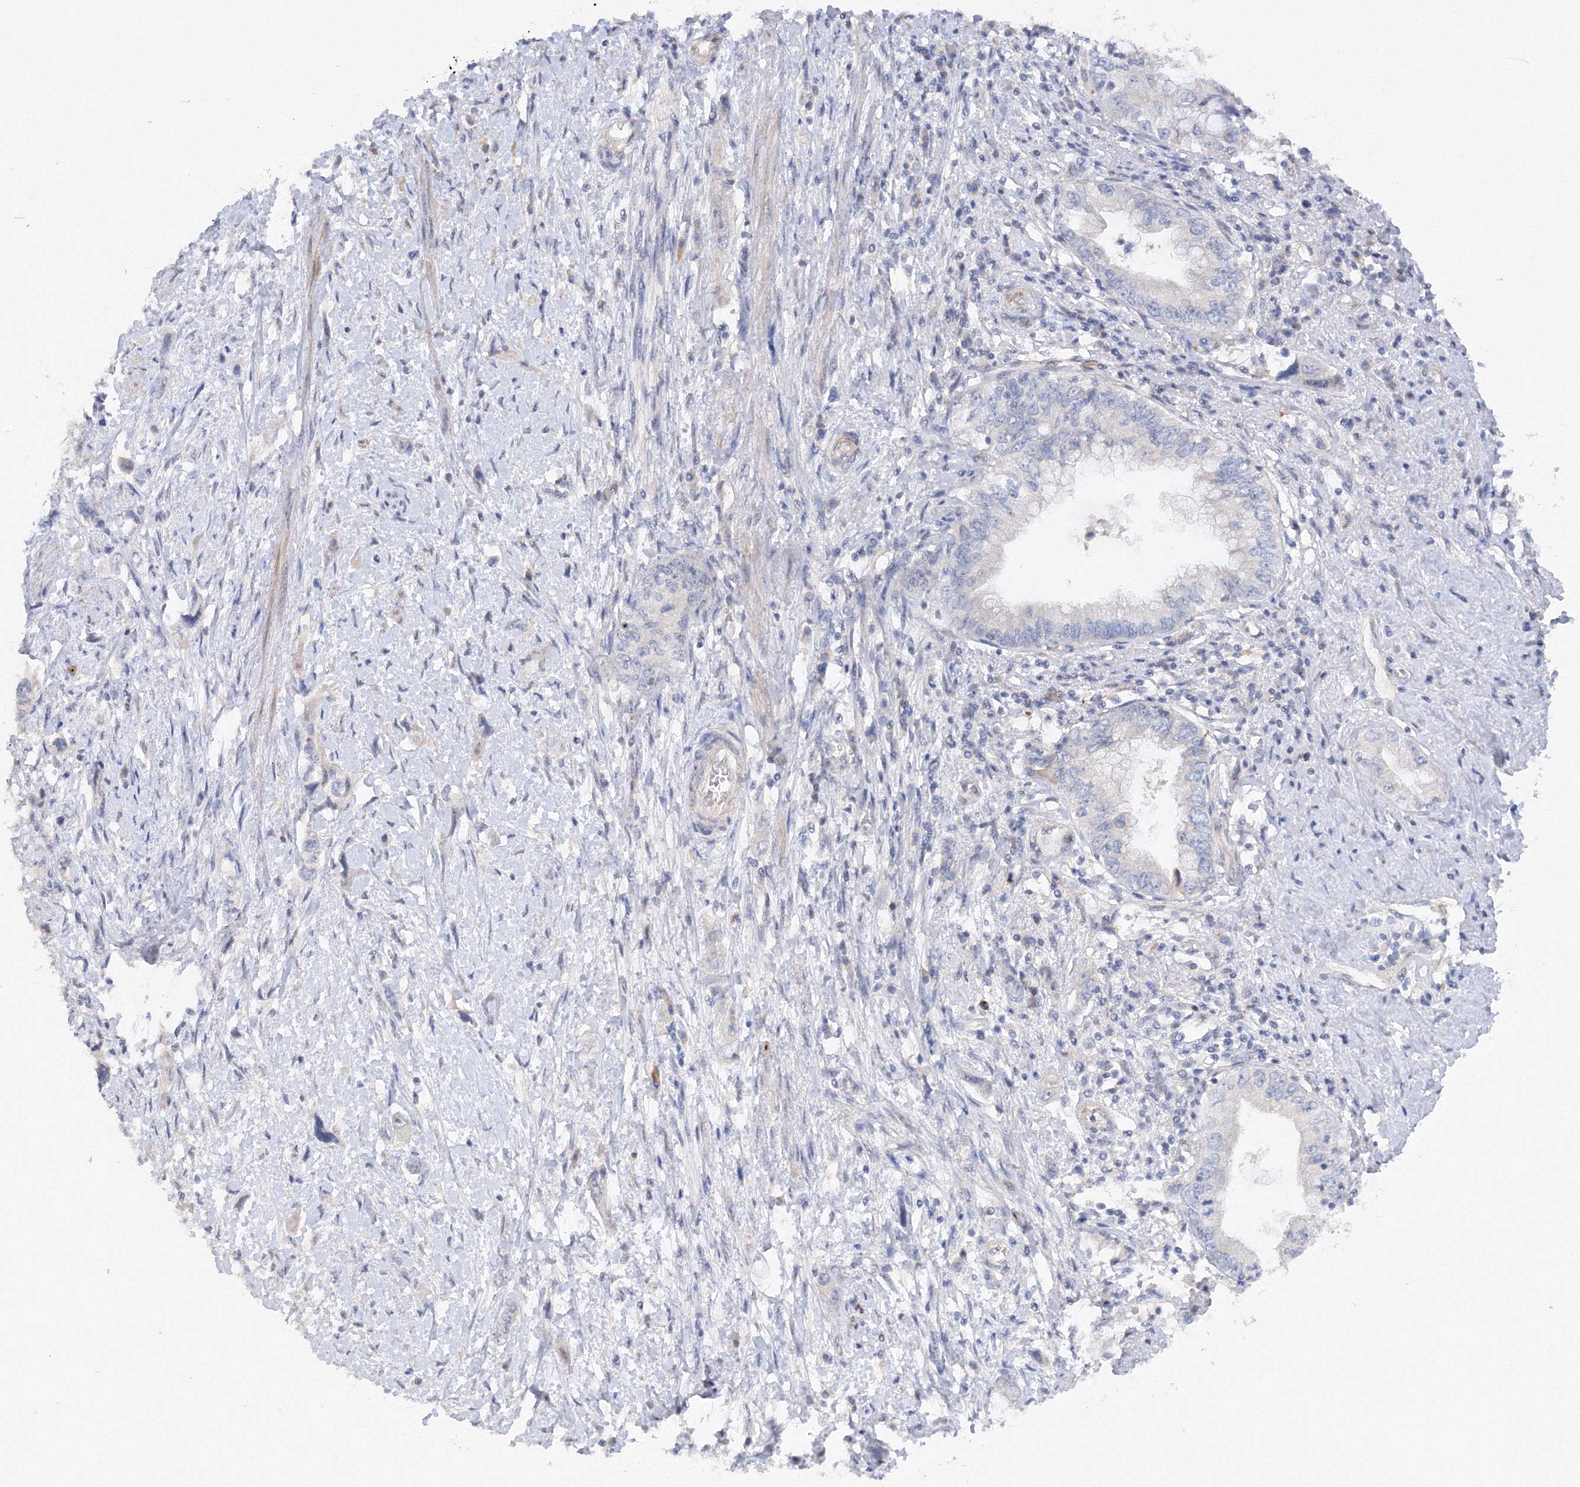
{"staining": {"intensity": "negative", "quantity": "none", "location": "none"}, "tissue": "pancreatic cancer", "cell_type": "Tumor cells", "image_type": "cancer", "snomed": [{"axis": "morphology", "description": "Adenocarcinoma, NOS"}, {"axis": "topography", "description": "Pancreas"}], "caption": "Pancreatic cancer was stained to show a protein in brown. There is no significant staining in tumor cells.", "gene": "DIS3L2", "patient": {"sex": "female", "age": 73}}